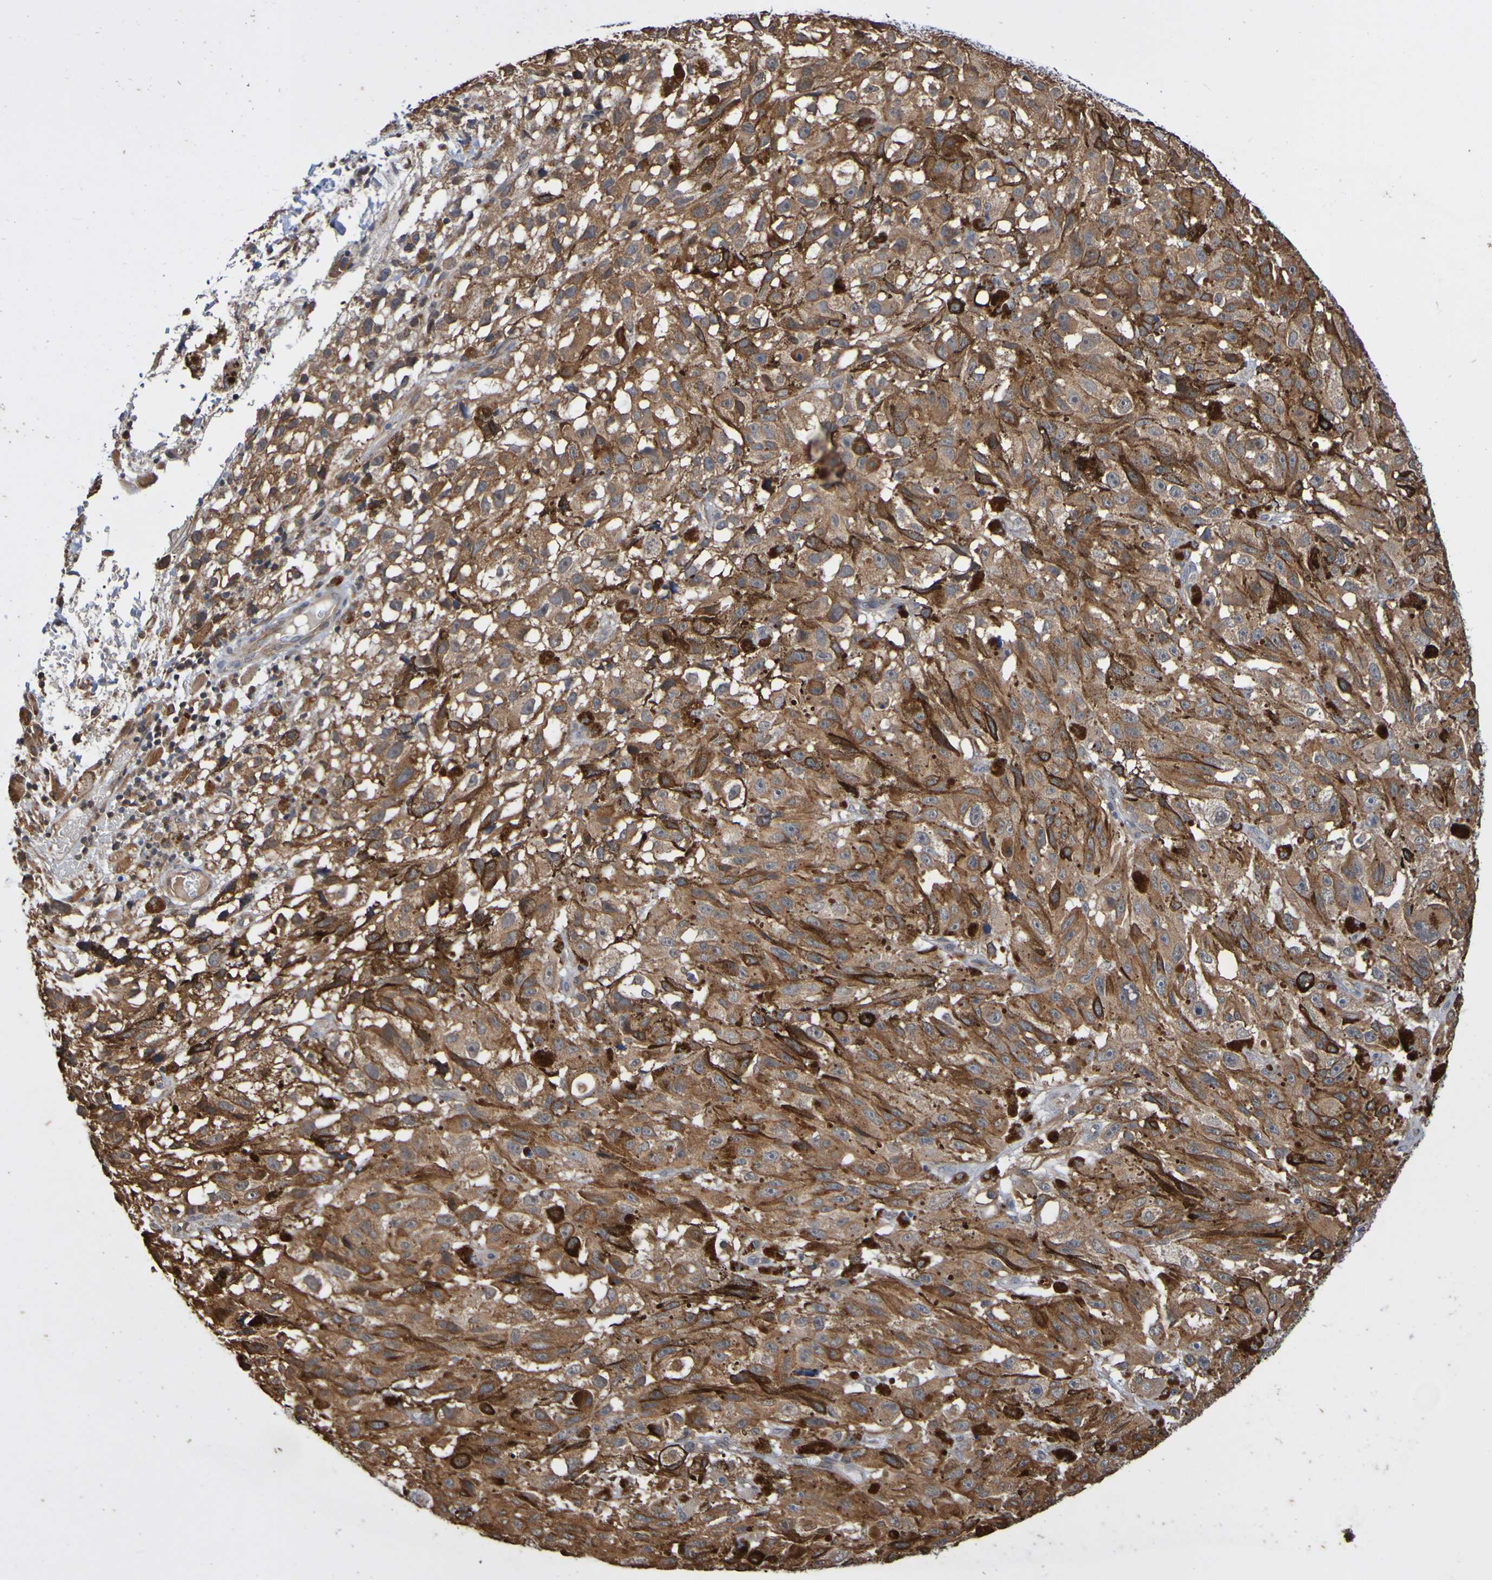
{"staining": {"intensity": "moderate", "quantity": ">75%", "location": "cytoplasmic/membranous"}, "tissue": "melanoma", "cell_type": "Tumor cells", "image_type": "cancer", "snomed": [{"axis": "morphology", "description": "Malignant melanoma, NOS"}, {"axis": "topography", "description": "Skin"}], "caption": "IHC image of neoplastic tissue: malignant melanoma stained using immunohistochemistry demonstrates medium levels of moderate protein expression localized specifically in the cytoplasmic/membranous of tumor cells, appearing as a cytoplasmic/membranous brown color.", "gene": "AXIN1", "patient": {"sex": "female", "age": 104}}